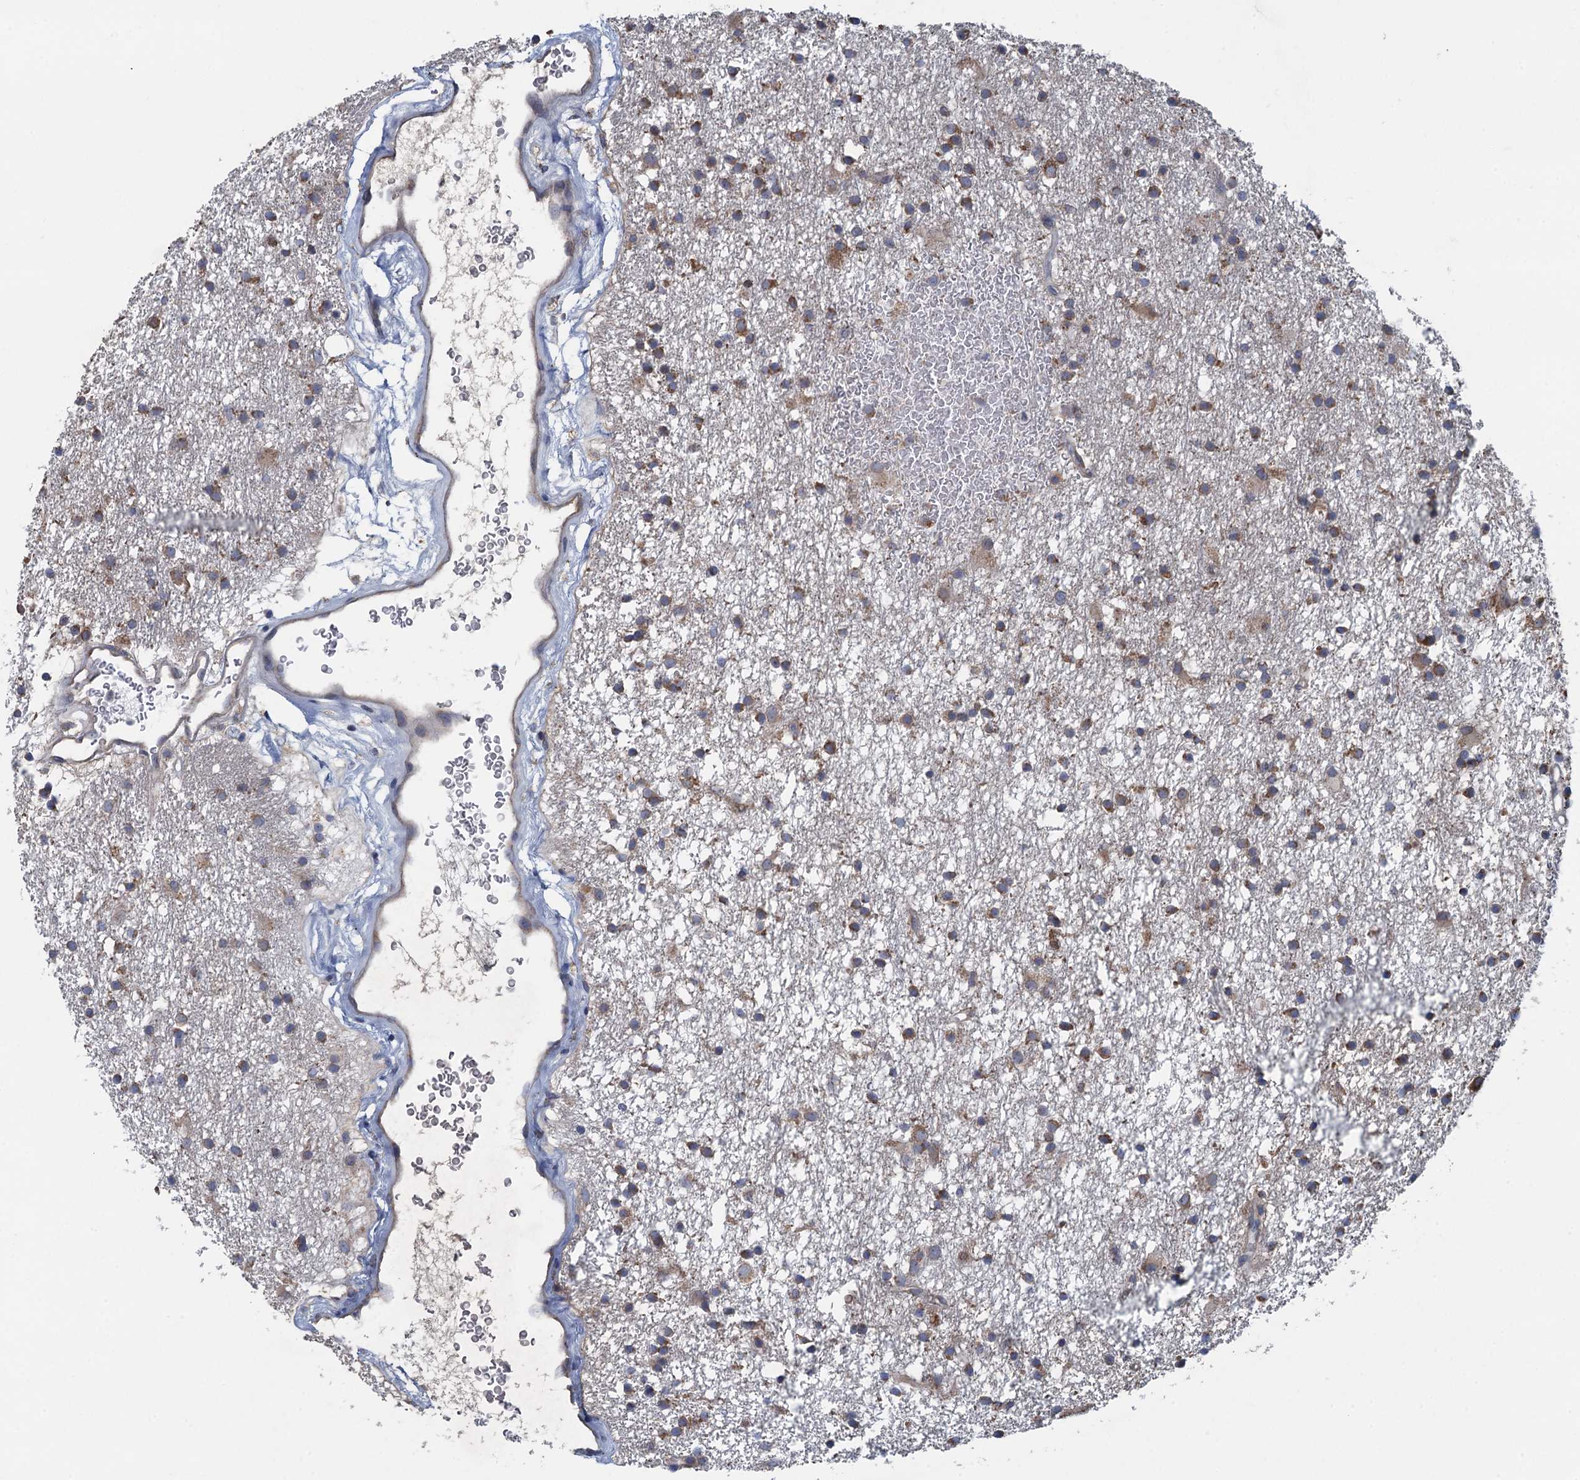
{"staining": {"intensity": "moderate", "quantity": "25%-75%", "location": "cytoplasmic/membranous"}, "tissue": "glioma", "cell_type": "Tumor cells", "image_type": "cancer", "snomed": [{"axis": "morphology", "description": "Glioma, malignant, High grade"}, {"axis": "topography", "description": "Brain"}], "caption": "Immunohistochemistry micrograph of human malignant glioma (high-grade) stained for a protein (brown), which exhibits medium levels of moderate cytoplasmic/membranous staining in approximately 25%-75% of tumor cells.", "gene": "CTU2", "patient": {"sex": "male", "age": 77}}